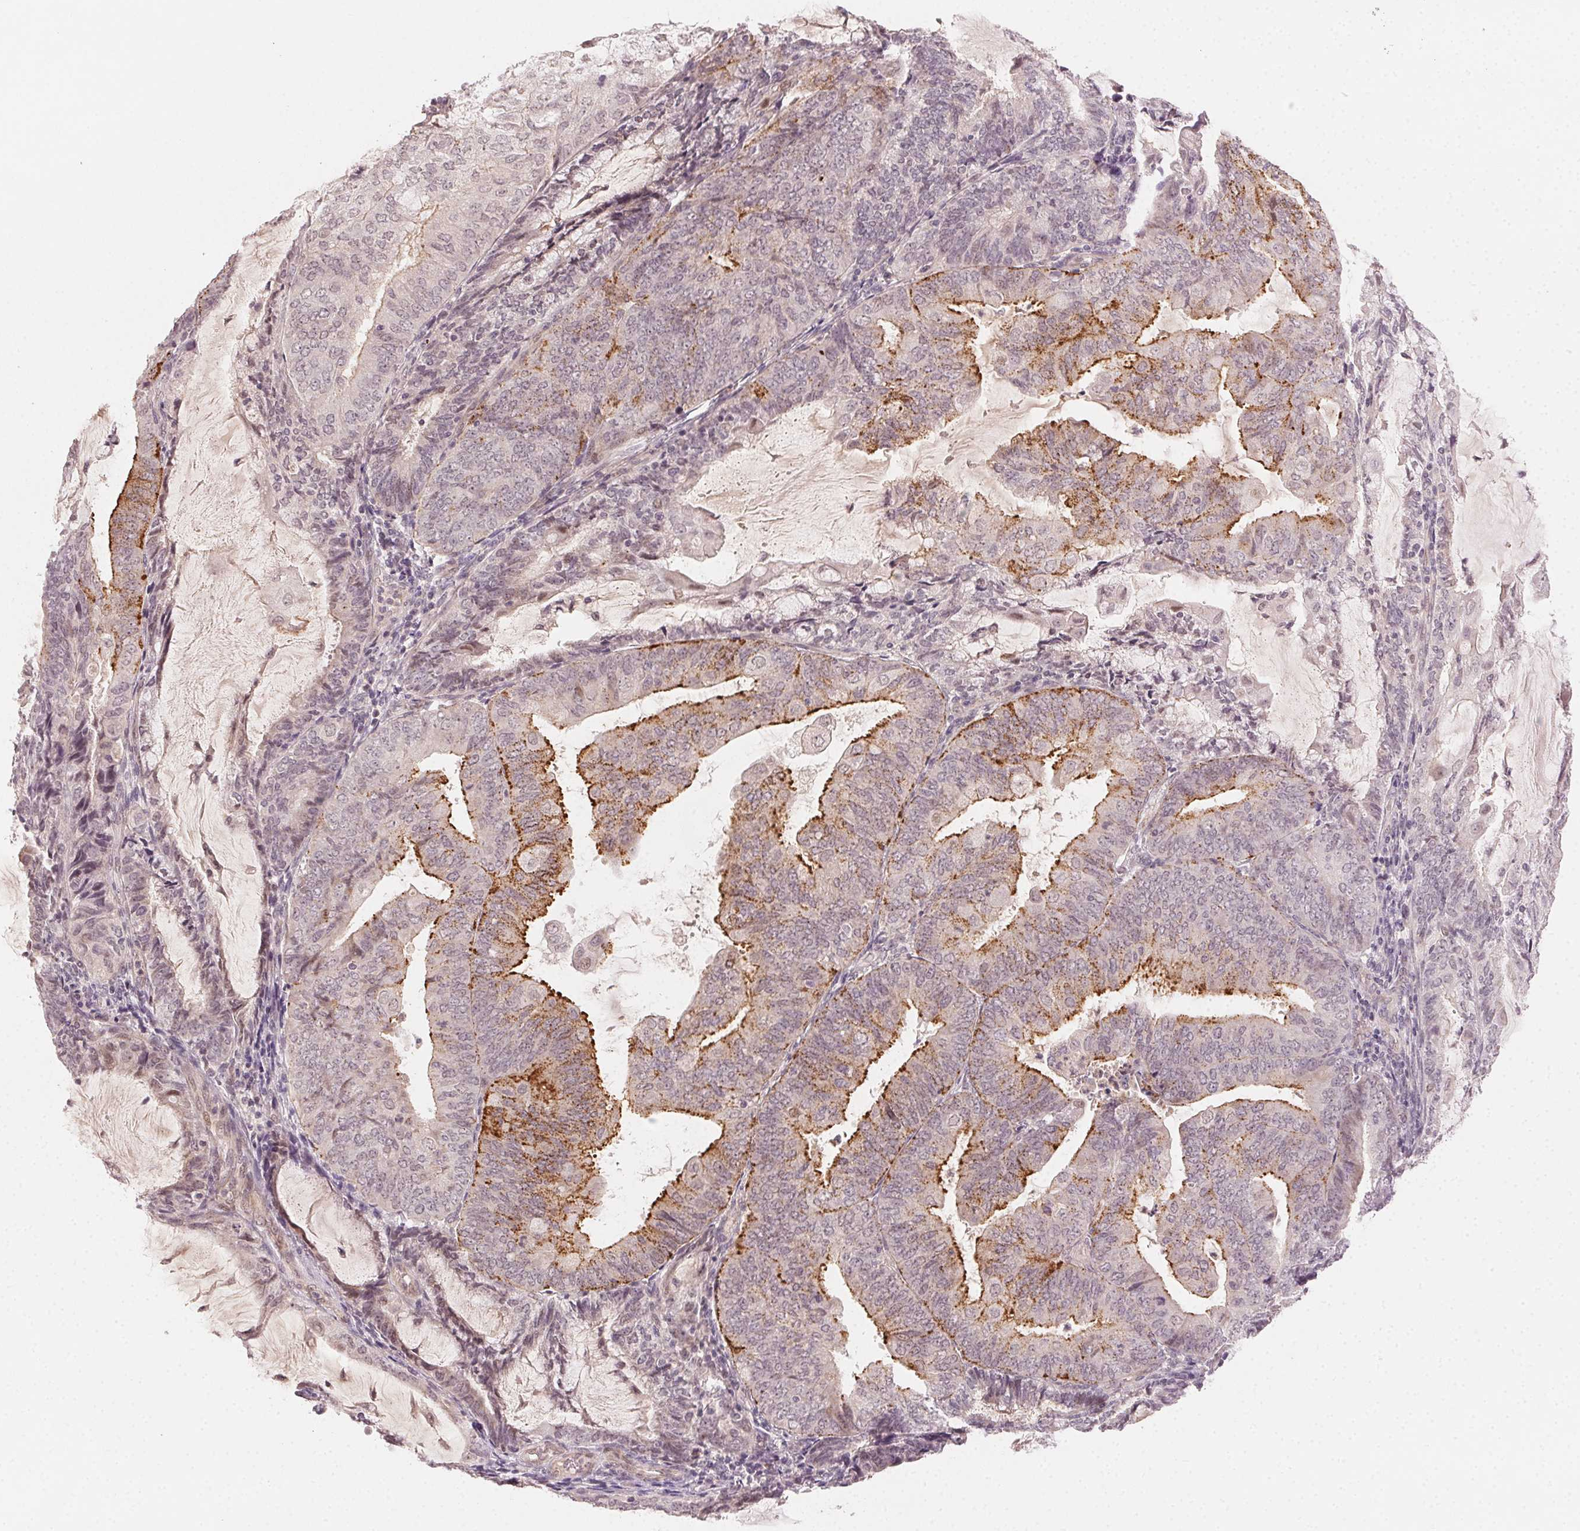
{"staining": {"intensity": "moderate", "quantity": "<25%", "location": "cytoplasmic/membranous"}, "tissue": "endometrial cancer", "cell_type": "Tumor cells", "image_type": "cancer", "snomed": [{"axis": "morphology", "description": "Adenocarcinoma, NOS"}, {"axis": "topography", "description": "Endometrium"}], "caption": "Human endometrial adenocarcinoma stained with a protein marker exhibits moderate staining in tumor cells.", "gene": "TUB", "patient": {"sex": "female", "age": 81}}